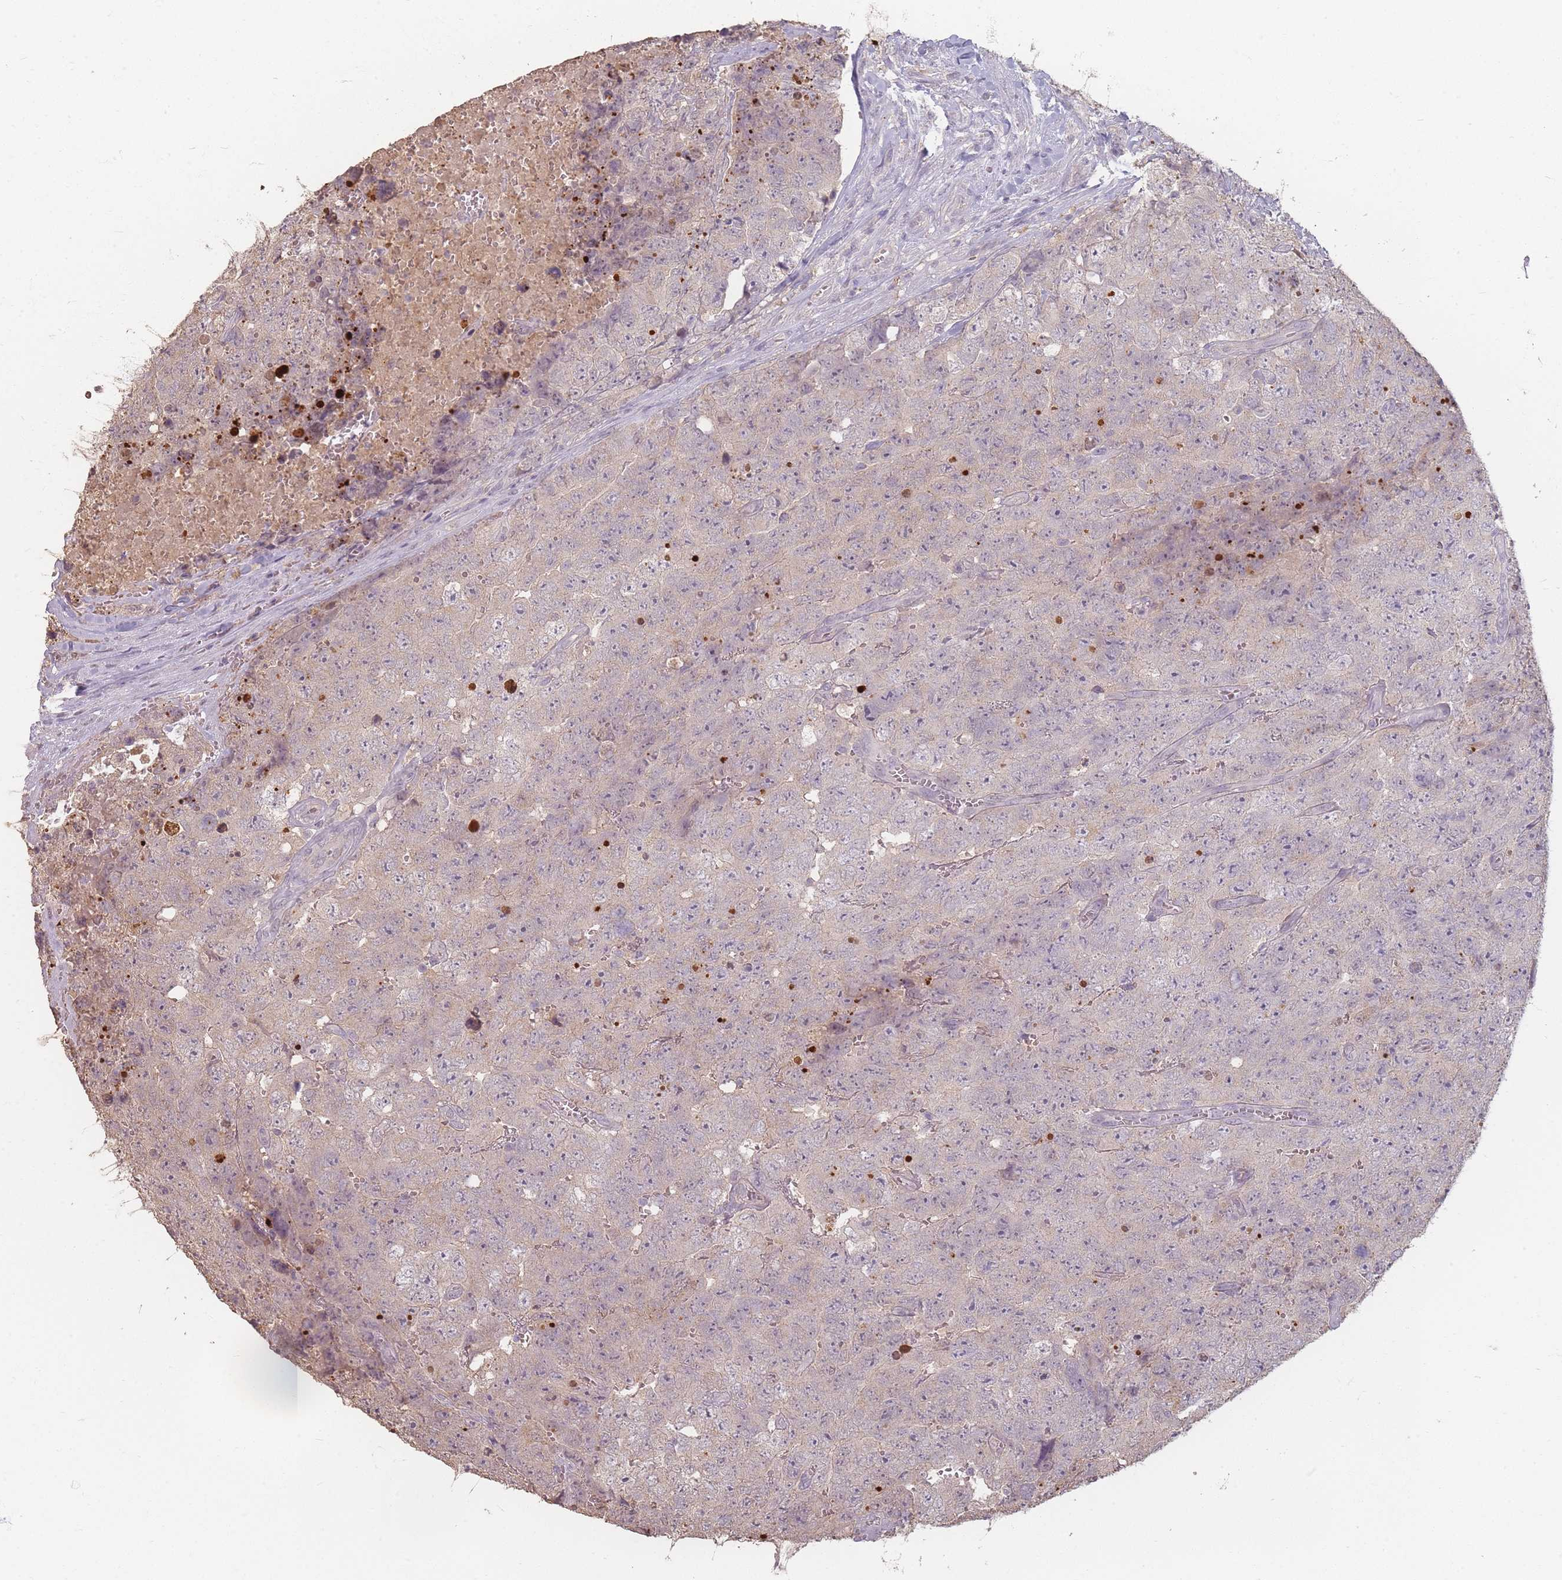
{"staining": {"intensity": "negative", "quantity": "none", "location": "none"}, "tissue": "testis cancer", "cell_type": "Tumor cells", "image_type": "cancer", "snomed": [{"axis": "morphology", "description": "Seminoma, NOS"}, {"axis": "morphology", "description": "Teratoma, malignant, NOS"}, {"axis": "topography", "description": "Testis"}], "caption": "DAB immunohistochemical staining of testis teratoma (malignant) exhibits no significant staining in tumor cells.", "gene": "RFTN1", "patient": {"sex": "male", "age": 34}}